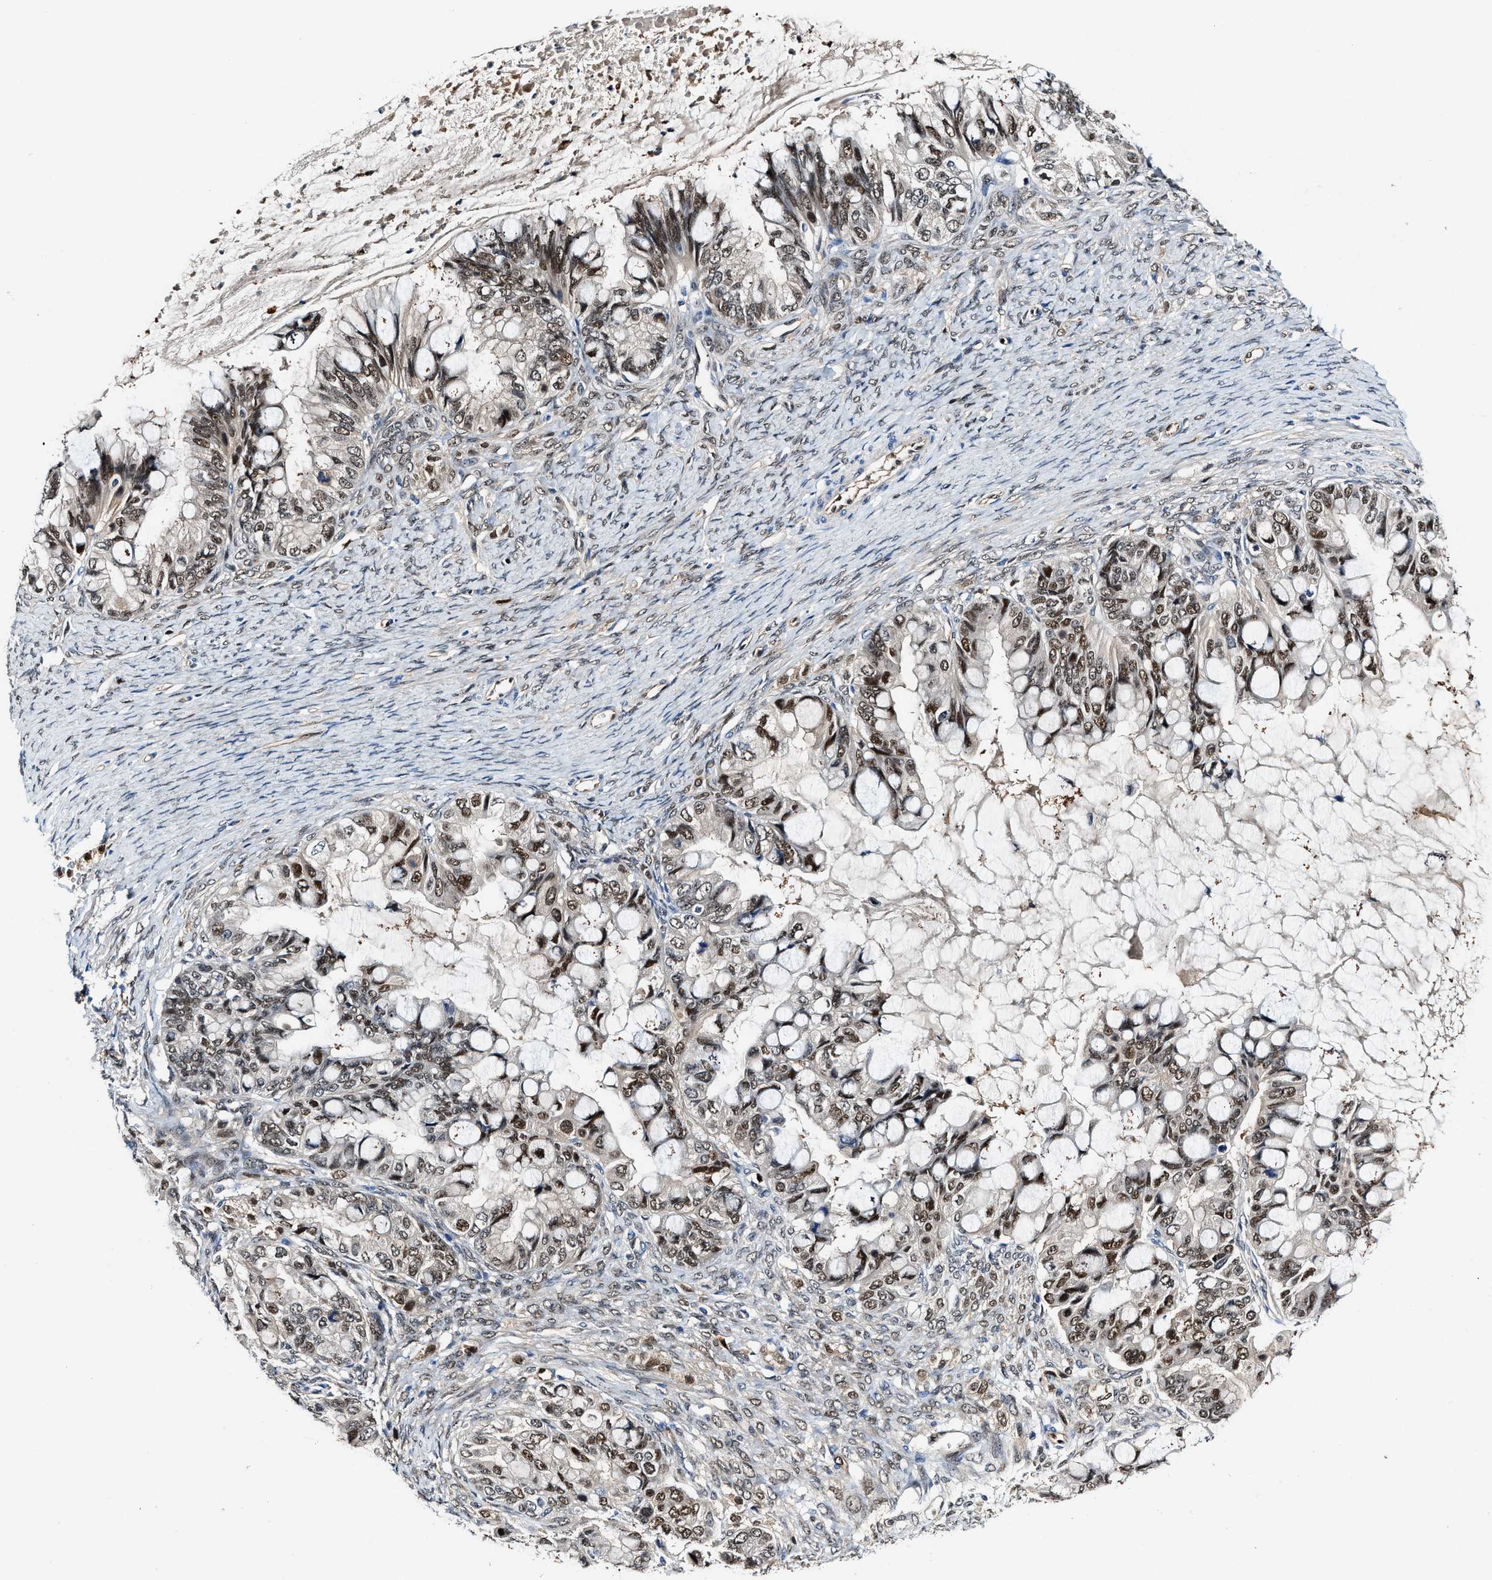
{"staining": {"intensity": "moderate", "quantity": "25%-75%", "location": "nuclear"}, "tissue": "ovarian cancer", "cell_type": "Tumor cells", "image_type": "cancer", "snomed": [{"axis": "morphology", "description": "Cystadenocarcinoma, mucinous, NOS"}, {"axis": "topography", "description": "Ovary"}], "caption": "Moderate nuclear protein staining is present in approximately 25%-75% of tumor cells in mucinous cystadenocarcinoma (ovarian). (Stains: DAB in brown, nuclei in blue, Microscopy: brightfield microscopy at high magnification).", "gene": "LTA4H", "patient": {"sex": "female", "age": 80}}